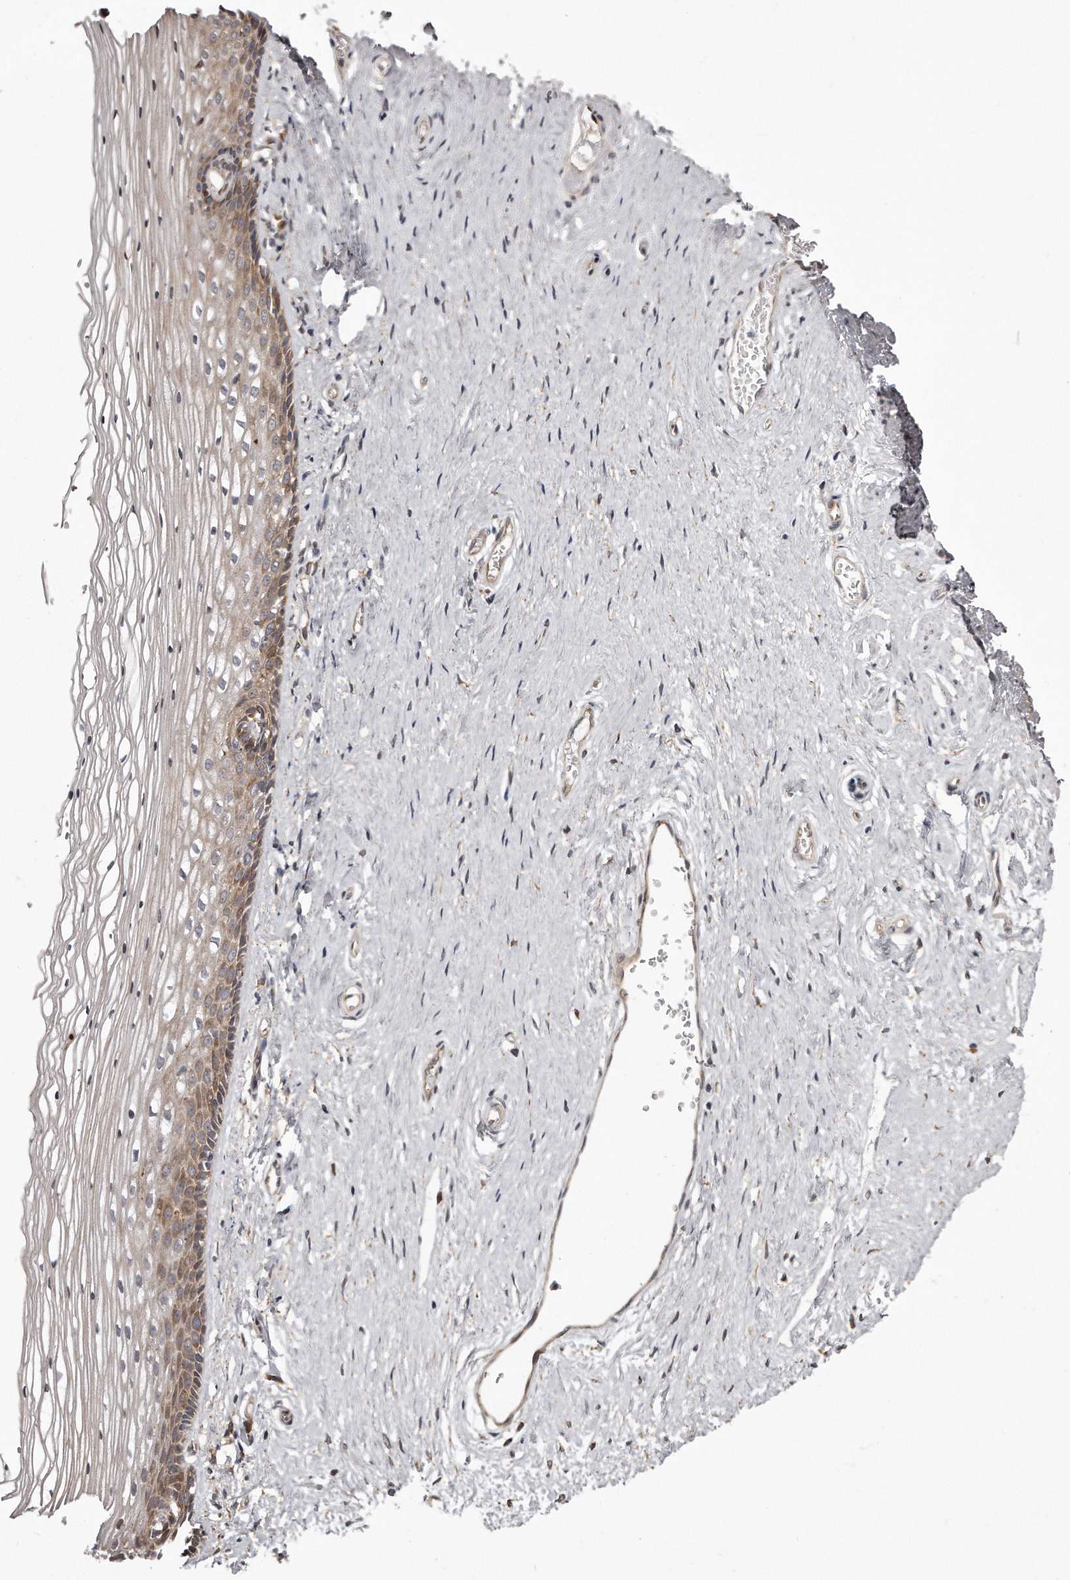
{"staining": {"intensity": "moderate", "quantity": ">75%", "location": "cytoplasmic/membranous"}, "tissue": "vagina", "cell_type": "Squamous epithelial cells", "image_type": "normal", "snomed": [{"axis": "morphology", "description": "Normal tissue, NOS"}, {"axis": "topography", "description": "Vagina"}], "caption": "Protein expression by immunohistochemistry (IHC) demonstrates moderate cytoplasmic/membranous positivity in about >75% of squamous epithelial cells in unremarkable vagina.", "gene": "TRAPPC14", "patient": {"sex": "female", "age": 46}}